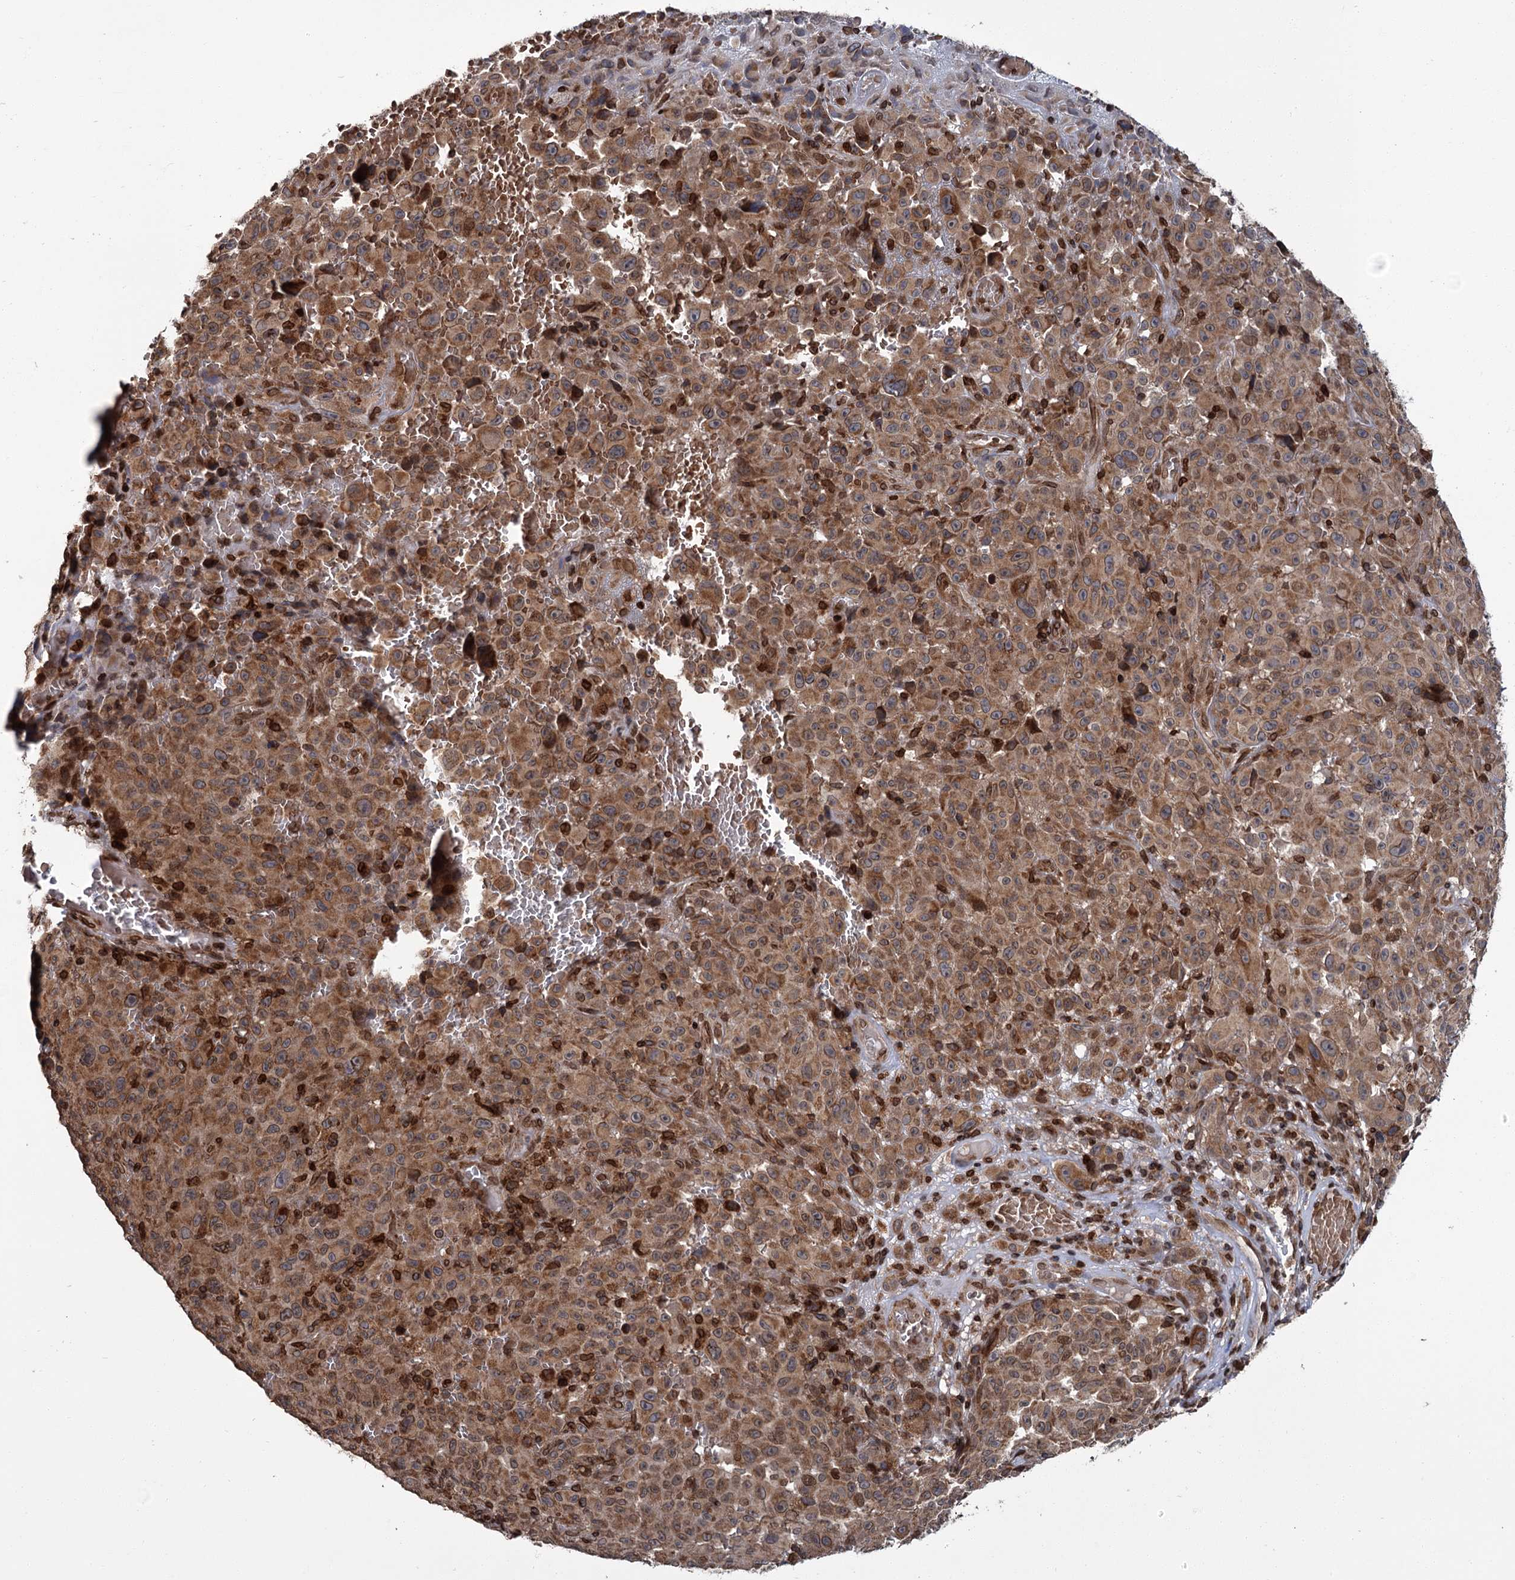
{"staining": {"intensity": "moderate", "quantity": ">75%", "location": "cytoplasmic/membranous,nuclear"}, "tissue": "melanoma", "cell_type": "Tumor cells", "image_type": "cancer", "snomed": [{"axis": "morphology", "description": "Malignant melanoma, NOS"}, {"axis": "topography", "description": "Skin"}], "caption": "An immunohistochemistry (IHC) photomicrograph of neoplastic tissue is shown. Protein staining in brown highlights moderate cytoplasmic/membranous and nuclear positivity in malignant melanoma within tumor cells.", "gene": "CFAP46", "patient": {"sex": "female", "age": 82}}